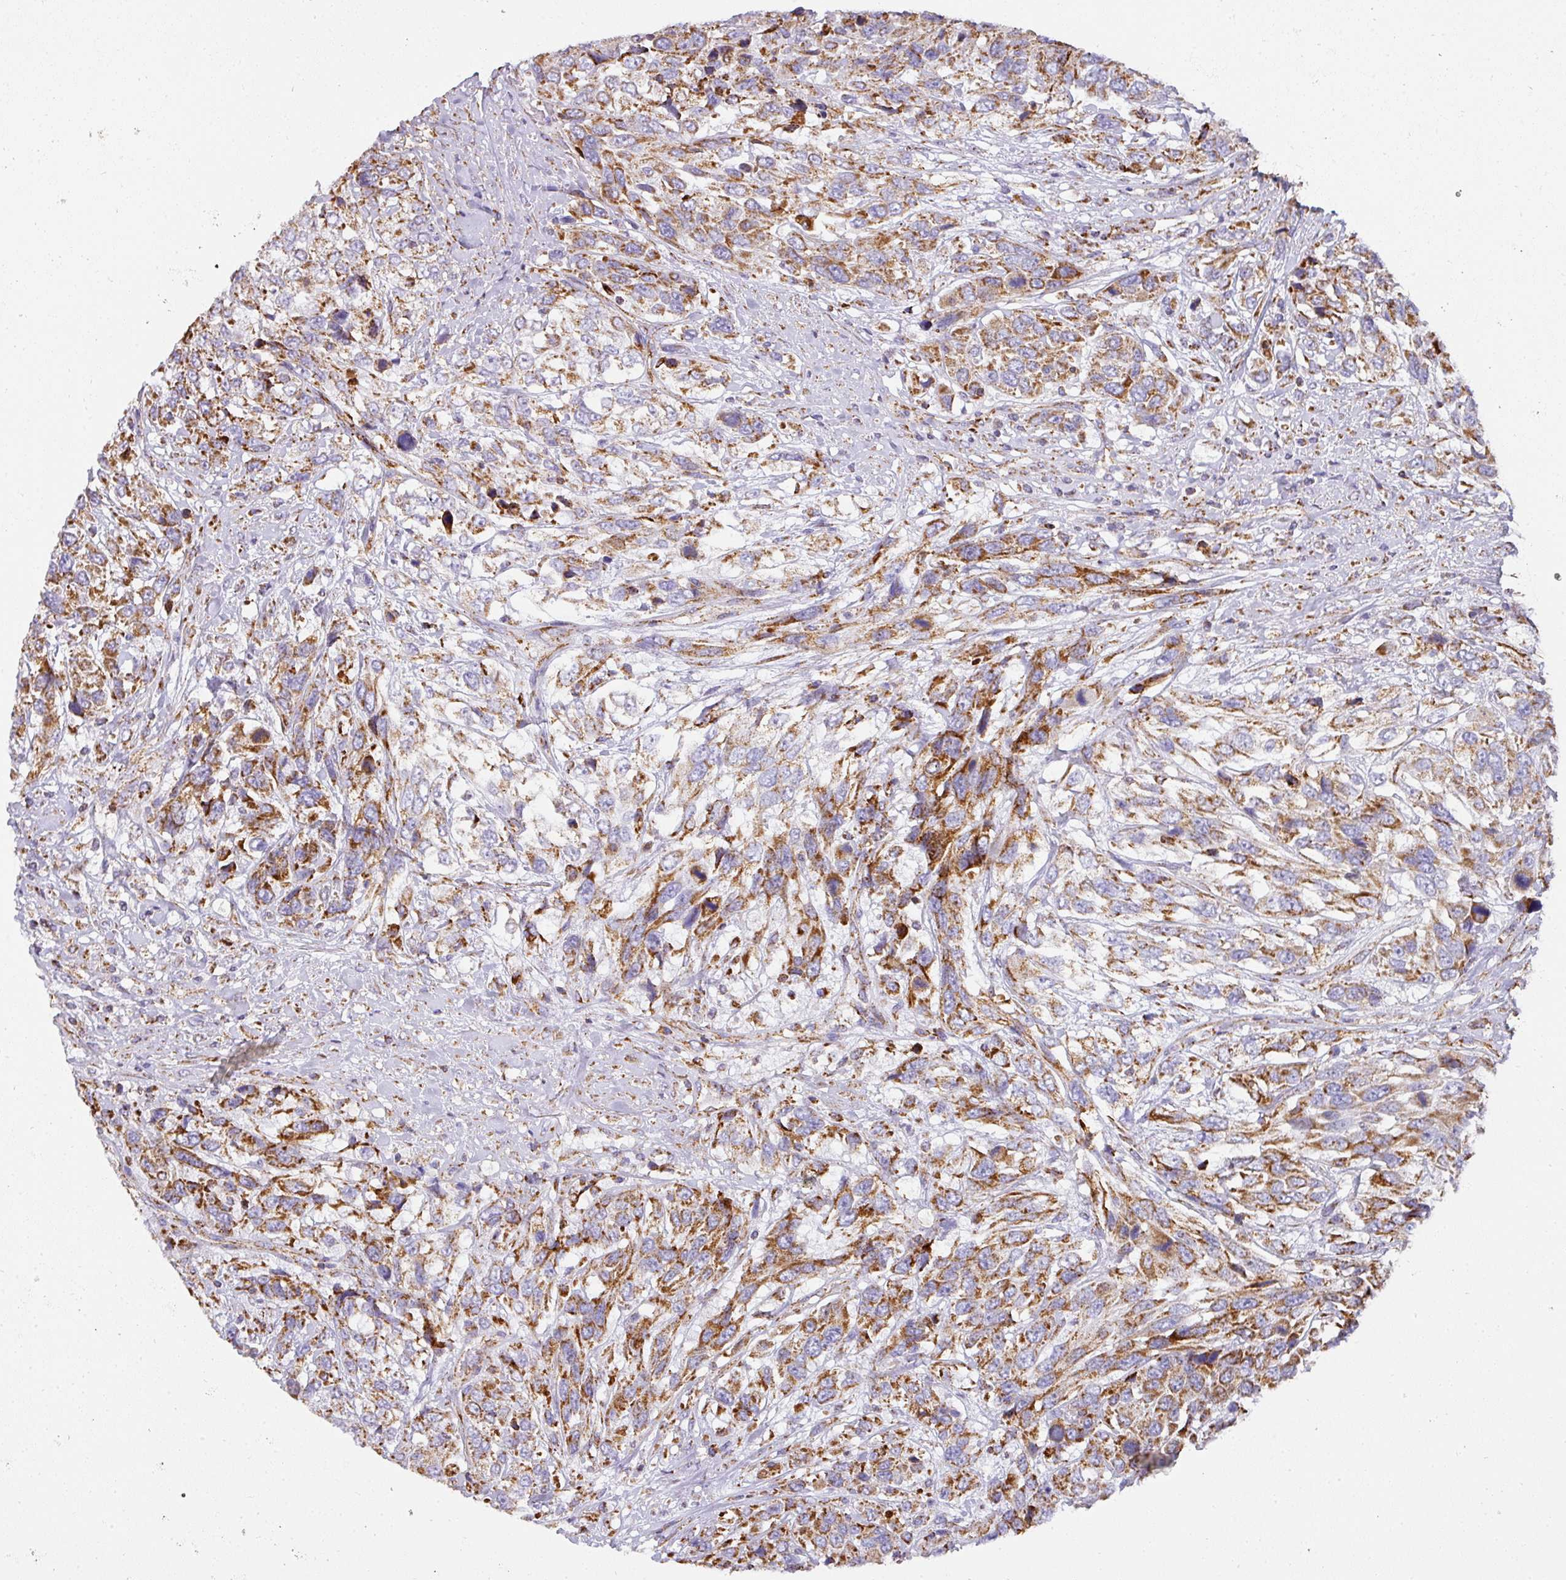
{"staining": {"intensity": "moderate", "quantity": ">75%", "location": "cytoplasmic/membranous"}, "tissue": "urothelial cancer", "cell_type": "Tumor cells", "image_type": "cancer", "snomed": [{"axis": "morphology", "description": "Urothelial carcinoma, High grade"}, {"axis": "topography", "description": "Urinary bladder"}], "caption": "High-grade urothelial carcinoma stained for a protein (brown) shows moderate cytoplasmic/membranous positive staining in about >75% of tumor cells.", "gene": "UQCRFS1", "patient": {"sex": "female", "age": 70}}